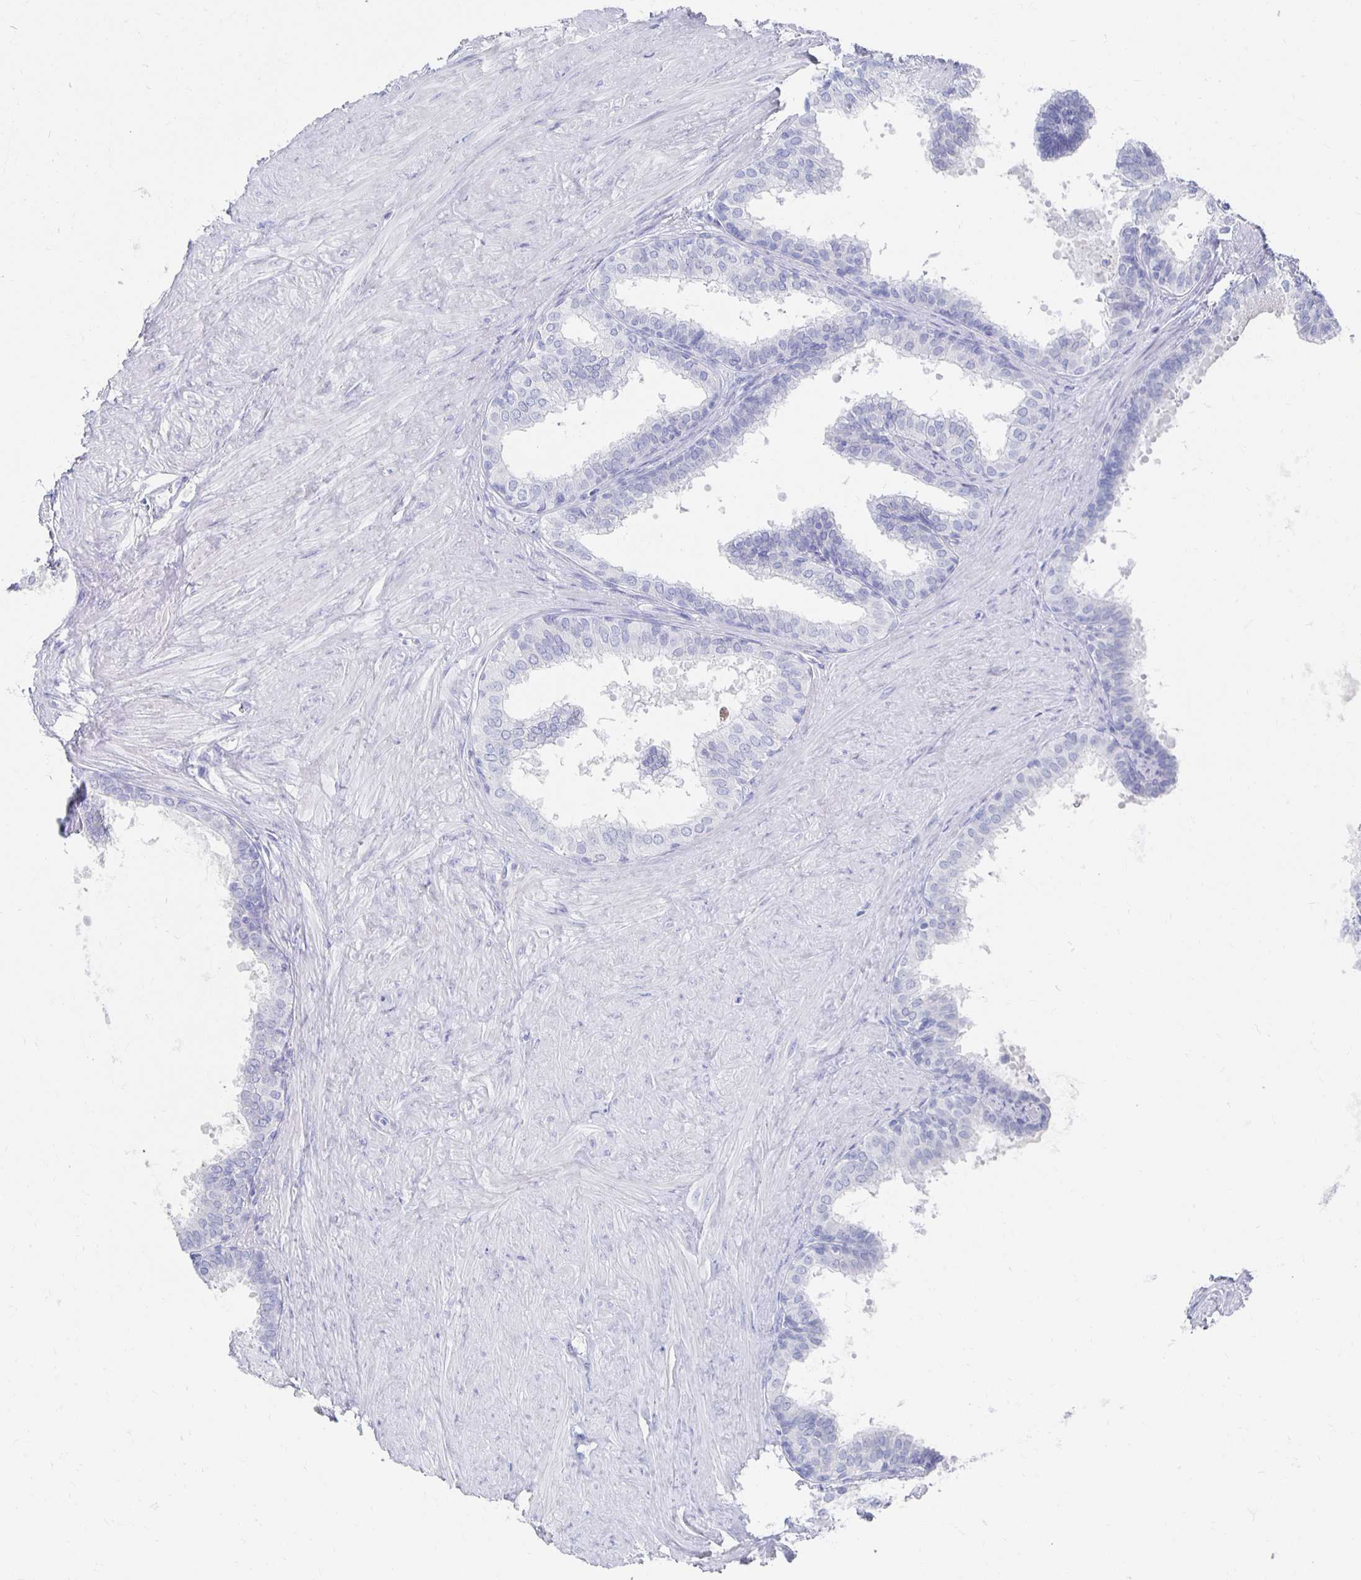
{"staining": {"intensity": "negative", "quantity": "none", "location": "none"}, "tissue": "prostate", "cell_type": "Glandular cells", "image_type": "normal", "snomed": [{"axis": "morphology", "description": "Normal tissue, NOS"}, {"axis": "topography", "description": "Prostate"}, {"axis": "topography", "description": "Peripheral nerve tissue"}], "caption": "There is no significant positivity in glandular cells of prostate. (DAB (3,3'-diaminobenzidine) immunohistochemistry, high magnification).", "gene": "PRDM7", "patient": {"sex": "male", "age": 55}}